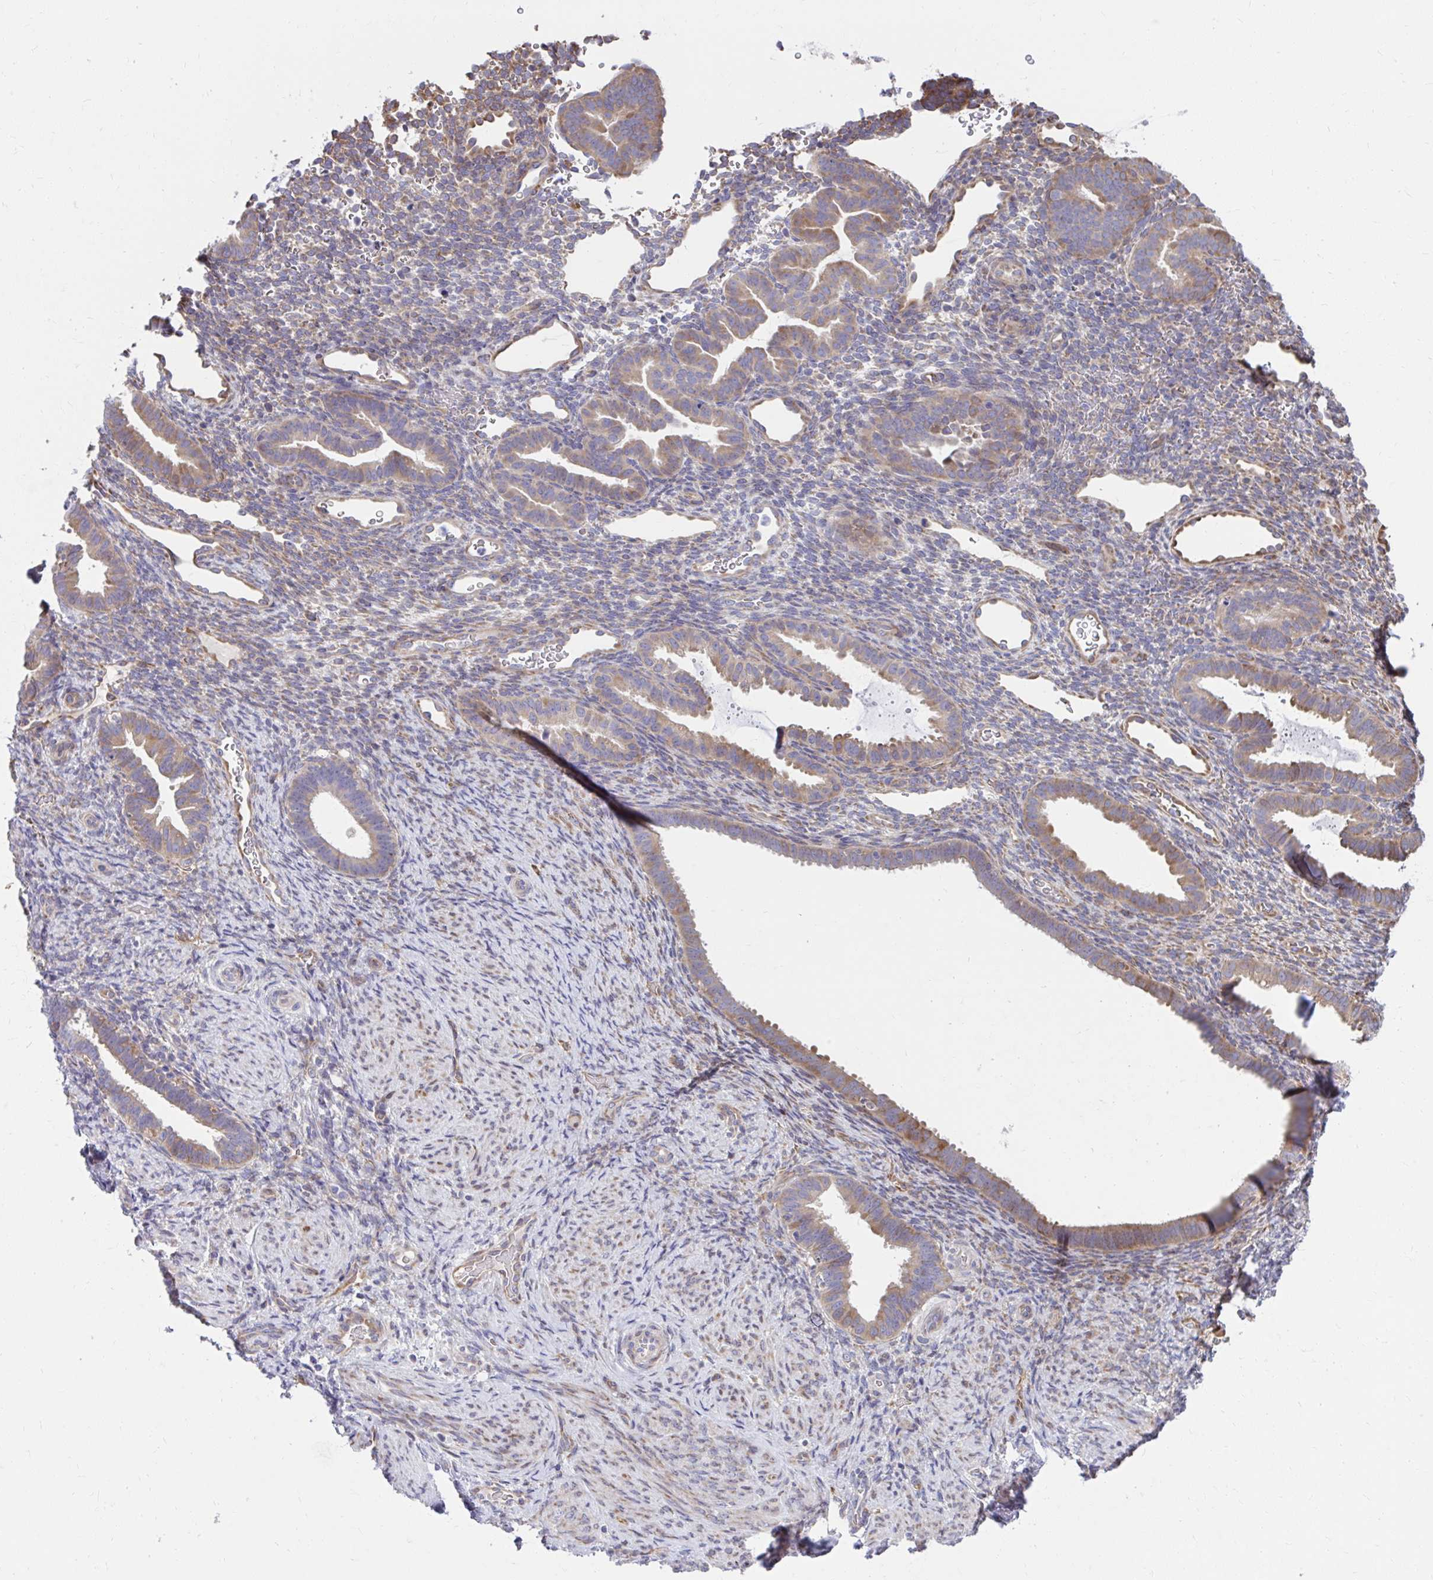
{"staining": {"intensity": "moderate", "quantity": "<25%", "location": "cytoplasmic/membranous"}, "tissue": "endometrium", "cell_type": "Cells in endometrial stroma", "image_type": "normal", "snomed": [{"axis": "morphology", "description": "Normal tissue, NOS"}, {"axis": "topography", "description": "Endometrium"}], "caption": "The immunohistochemical stain highlights moderate cytoplasmic/membranous expression in cells in endometrial stroma of benign endometrium.", "gene": "ZNF778", "patient": {"sex": "female", "age": 34}}